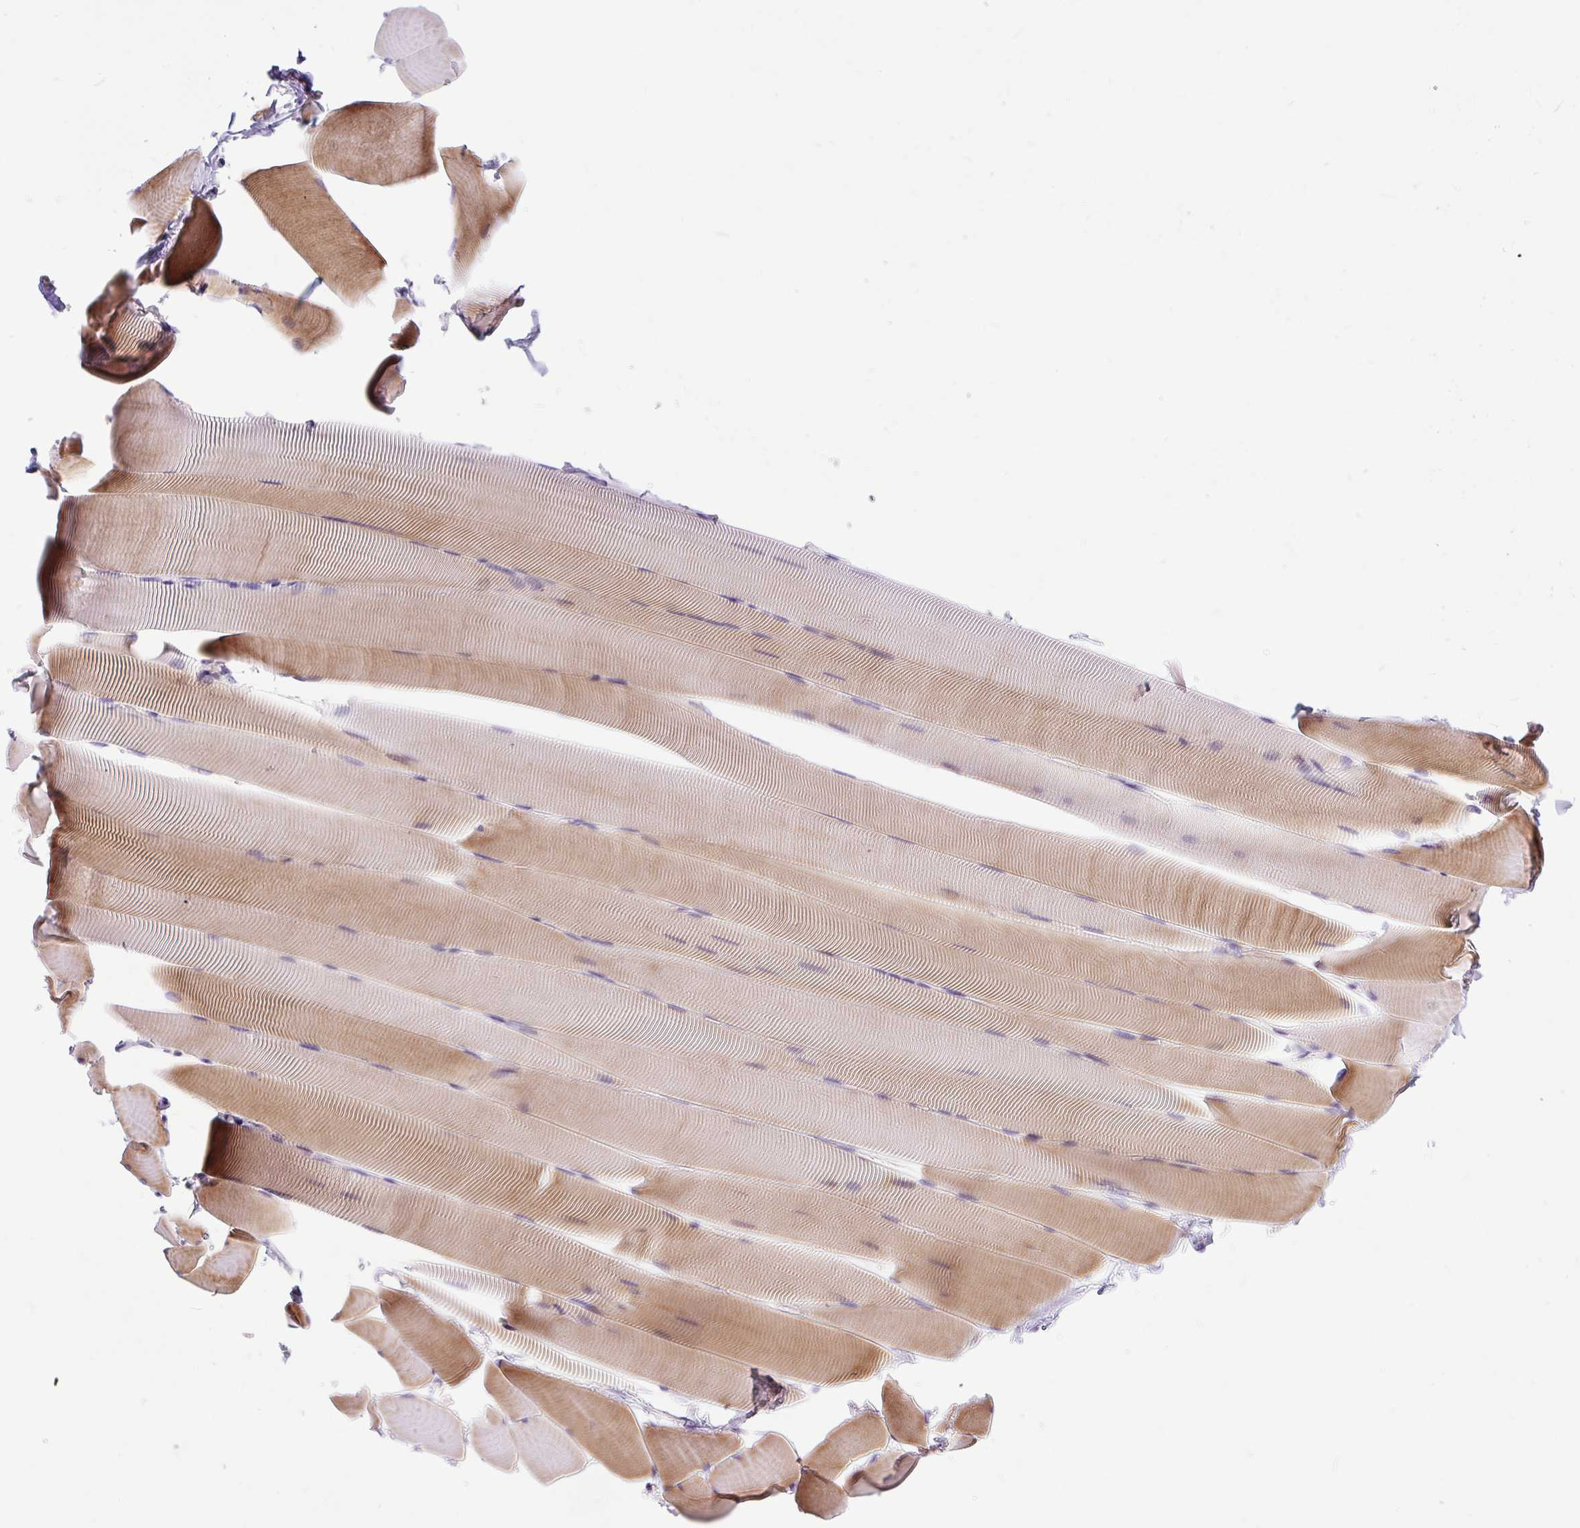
{"staining": {"intensity": "moderate", "quantity": "25%-75%", "location": "cytoplasmic/membranous"}, "tissue": "skeletal muscle", "cell_type": "Myocytes", "image_type": "normal", "snomed": [{"axis": "morphology", "description": "Normal tissue, NOS"}, {"axis": "topography", "description": "Skeletal muscle"}], "caption": "An immunohistochemistry (IHC) image of normal tissue is shown. Protein staining in brown labels moderate cytoplasmic/membranous positivity in skeletal muscle within myocytes. (Stains: DAB (3,3'-diaminobenzidine) in brown, nuclei in blue, Microscopy: brightfield microscopy at high magnification).", "gene": "DDOST", "patient": {"sex": "male", "age": 25}}